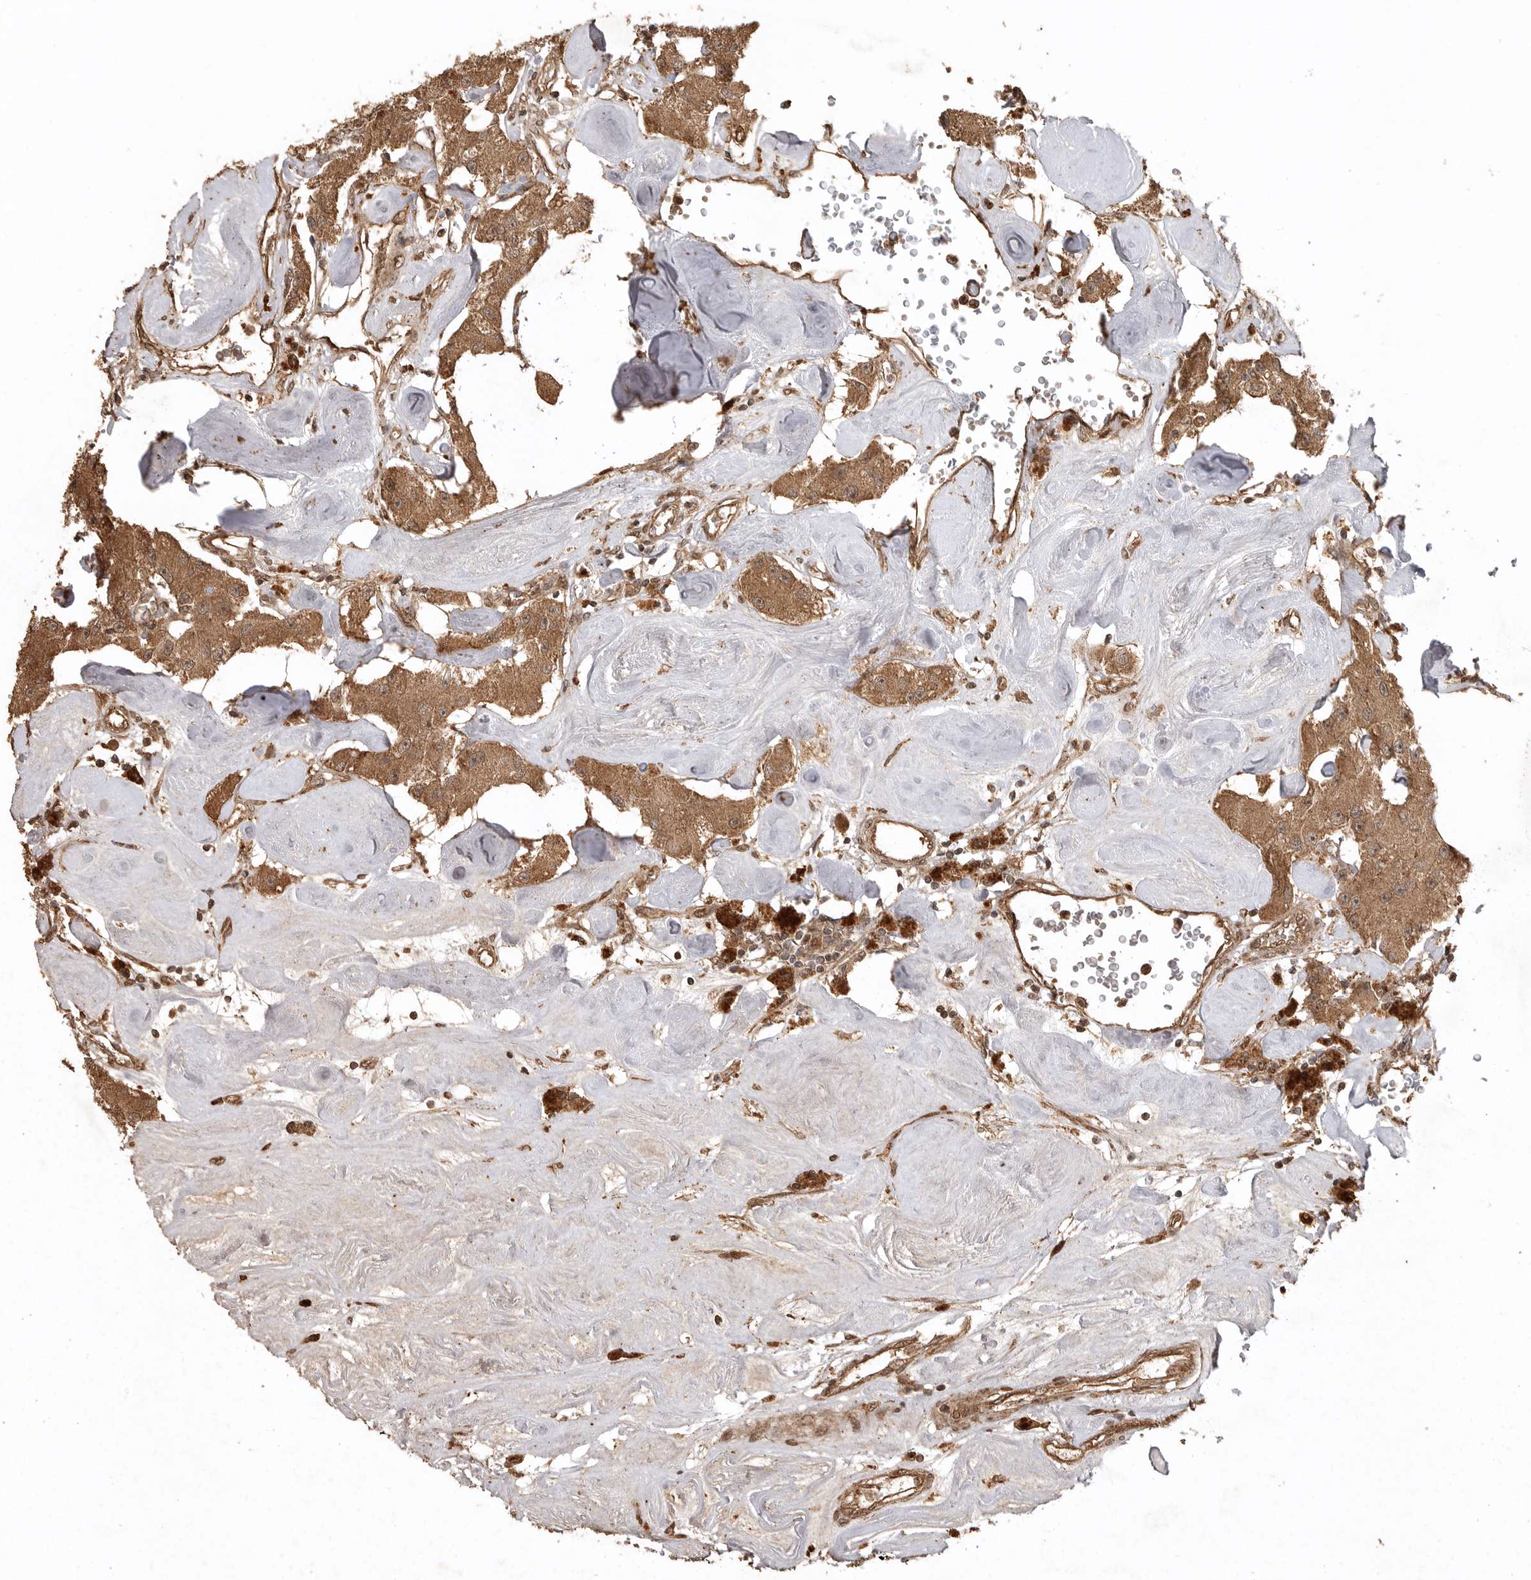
{"staining": {"intensity": "moderate", "quantity": ">75%", "location": "cytoplasmic/membranous"}, "tissue": "carcinoid", "cell_type": "Tumor cells", "image_type": "cancer", "snomed": [{"axis": "morphology", "description": "Carcinoid, malignant, NOS"}, {"axis": "topography", "description": "Pancreas"}], "caption": "Immunohistochemistry (DAB (3,3'-diaminobenzidine)) staining of carcinoid demonstrates moderate cytoplasmic/membranous protein positivity in about >75% of tumor cells.", "gene": "BOC", "patient": {"sex": "male", "age": 41}}